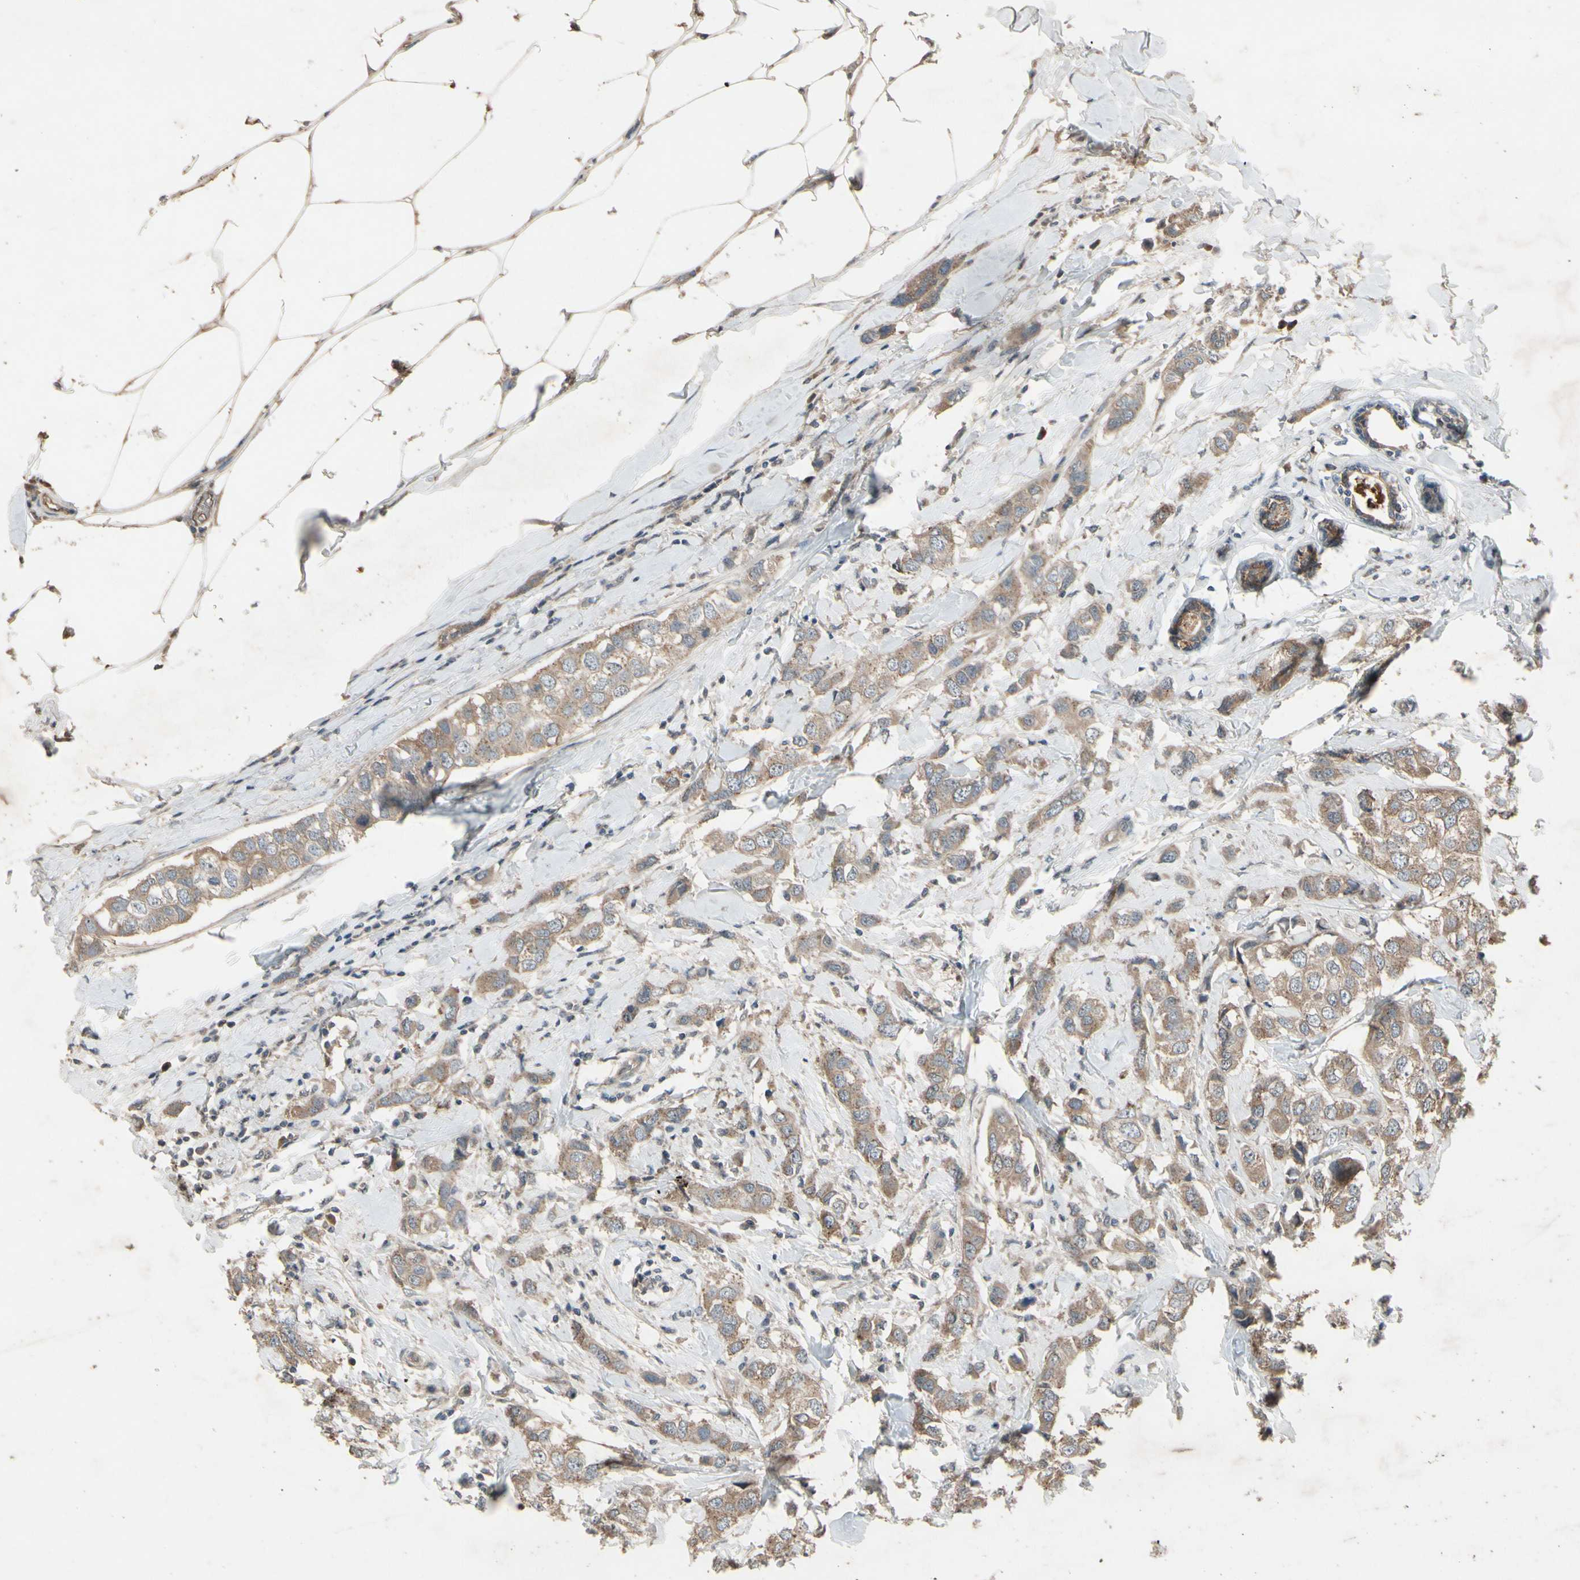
{"staining": {"intensity": "moderate", "quantity": ">75%", "location": "cytoplasmic/membranous"}, "tissue": "breast cancer", "cell_type": "Tumor cells", "image_type": "cancer", "snomed": [{"axis": "morphology", "description": "Duct carcinoma"}, {"axis": "topography", "description": "Breast"}], "caption": "The image shows staining of breast cancer (infiltrating ductal carcinoma), revealing moderate cytoplasmic/membranous protein expression (brown color) within tumor cells.", "gene": "NSF", "patient": {"sex": "female", "age": 50}}